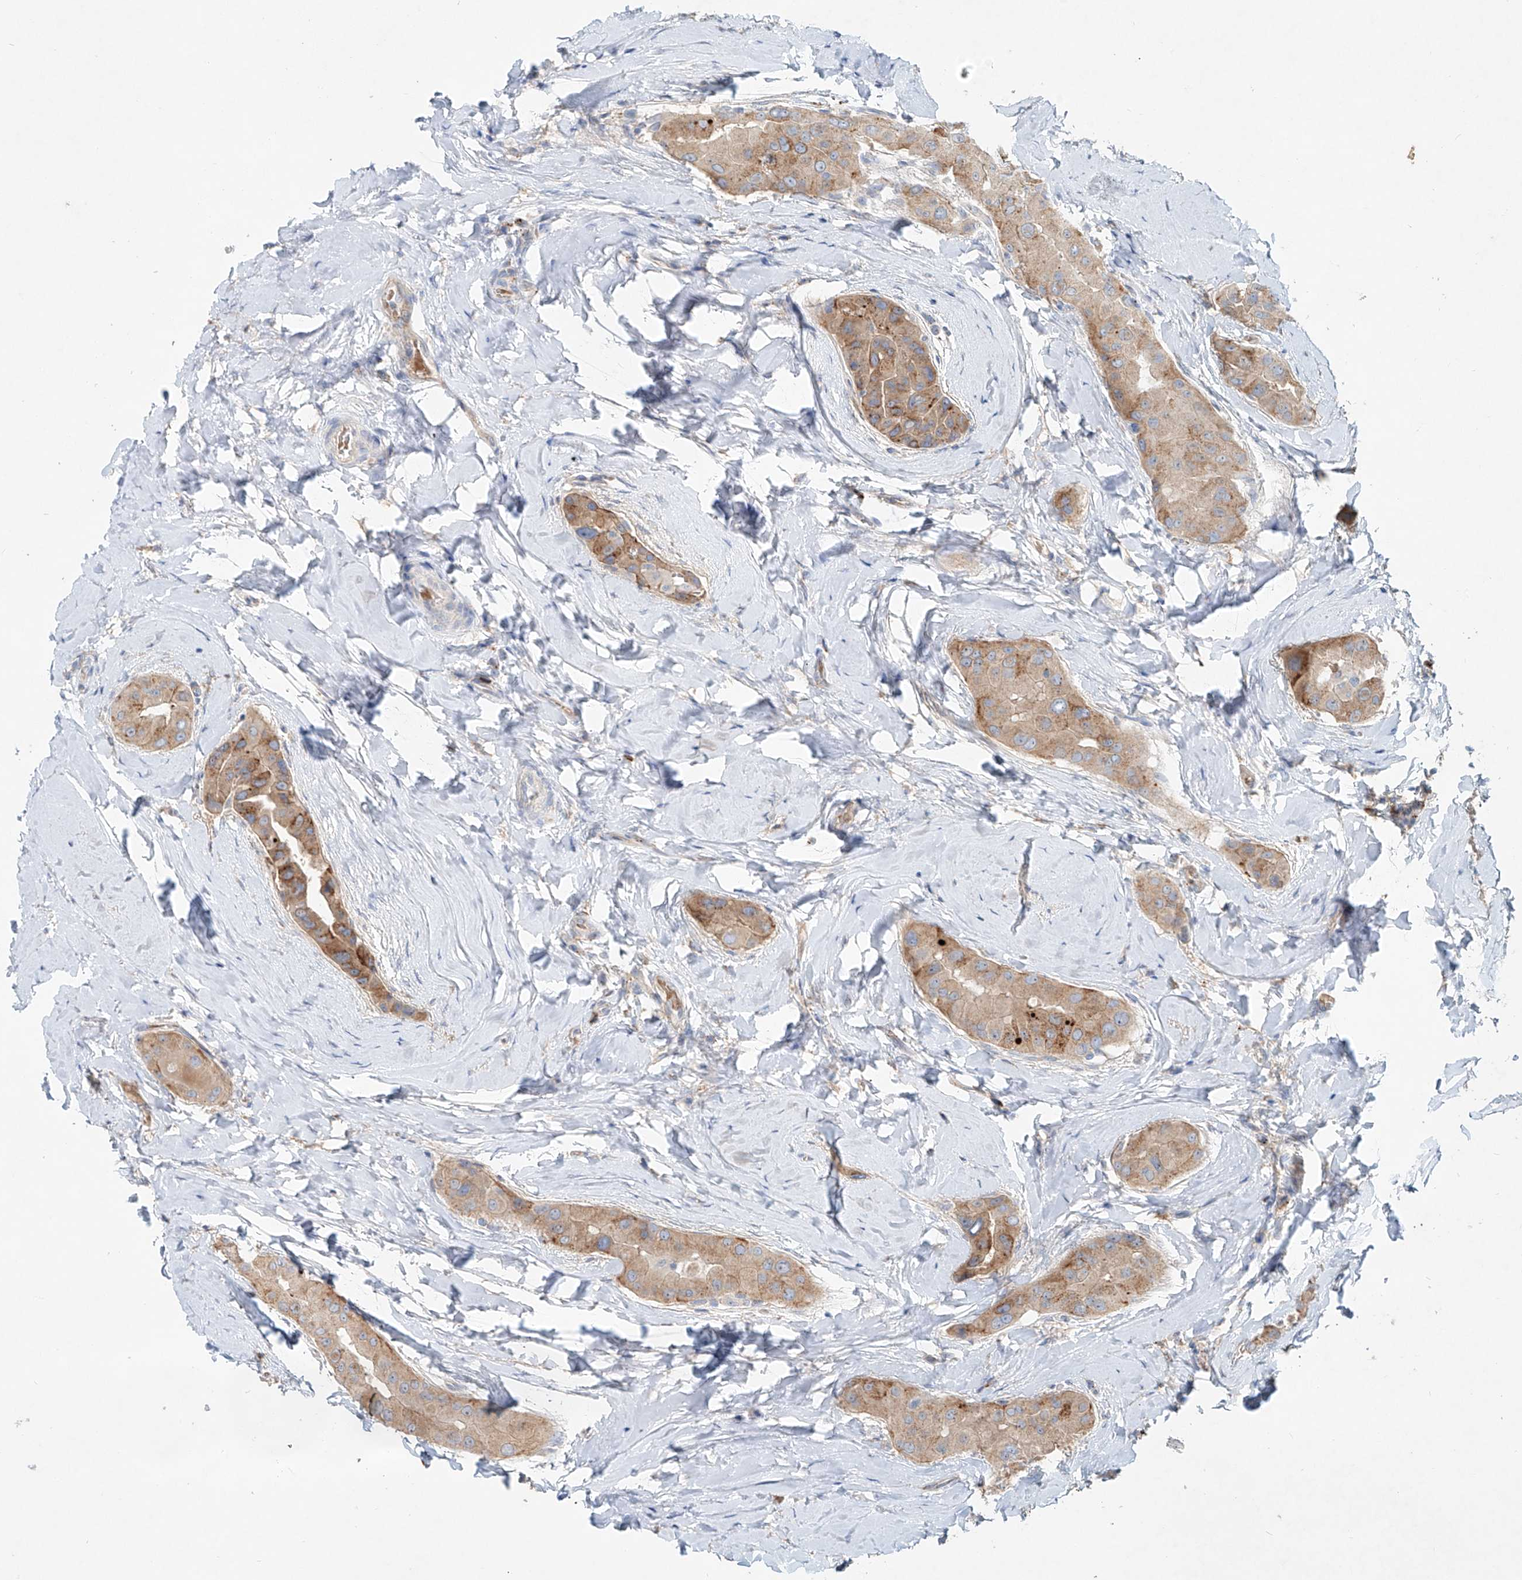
{"staining": {"intensity": "moderate", "quantity": ">75%", "location": "cytoplasmic/membranous"}, "tissue": "thyroid cancer", "cell_type": "Tumor cells", "image_type": "cancer", "snomed": [{"axis": "morphology", "description": "Papillary adenocarcinoma, NOS"}, {"axis": "topography", "description": "Thyroid gland"}], "caption": "Human thyroid papillary adenocarcinoma stained with a brown dye shows moderate cytoplasmic/membranous positive positivity in approximately >75% of tumor cells.", "gene": "TRIM47", "patient": {"sex": "male", "age": 33}}